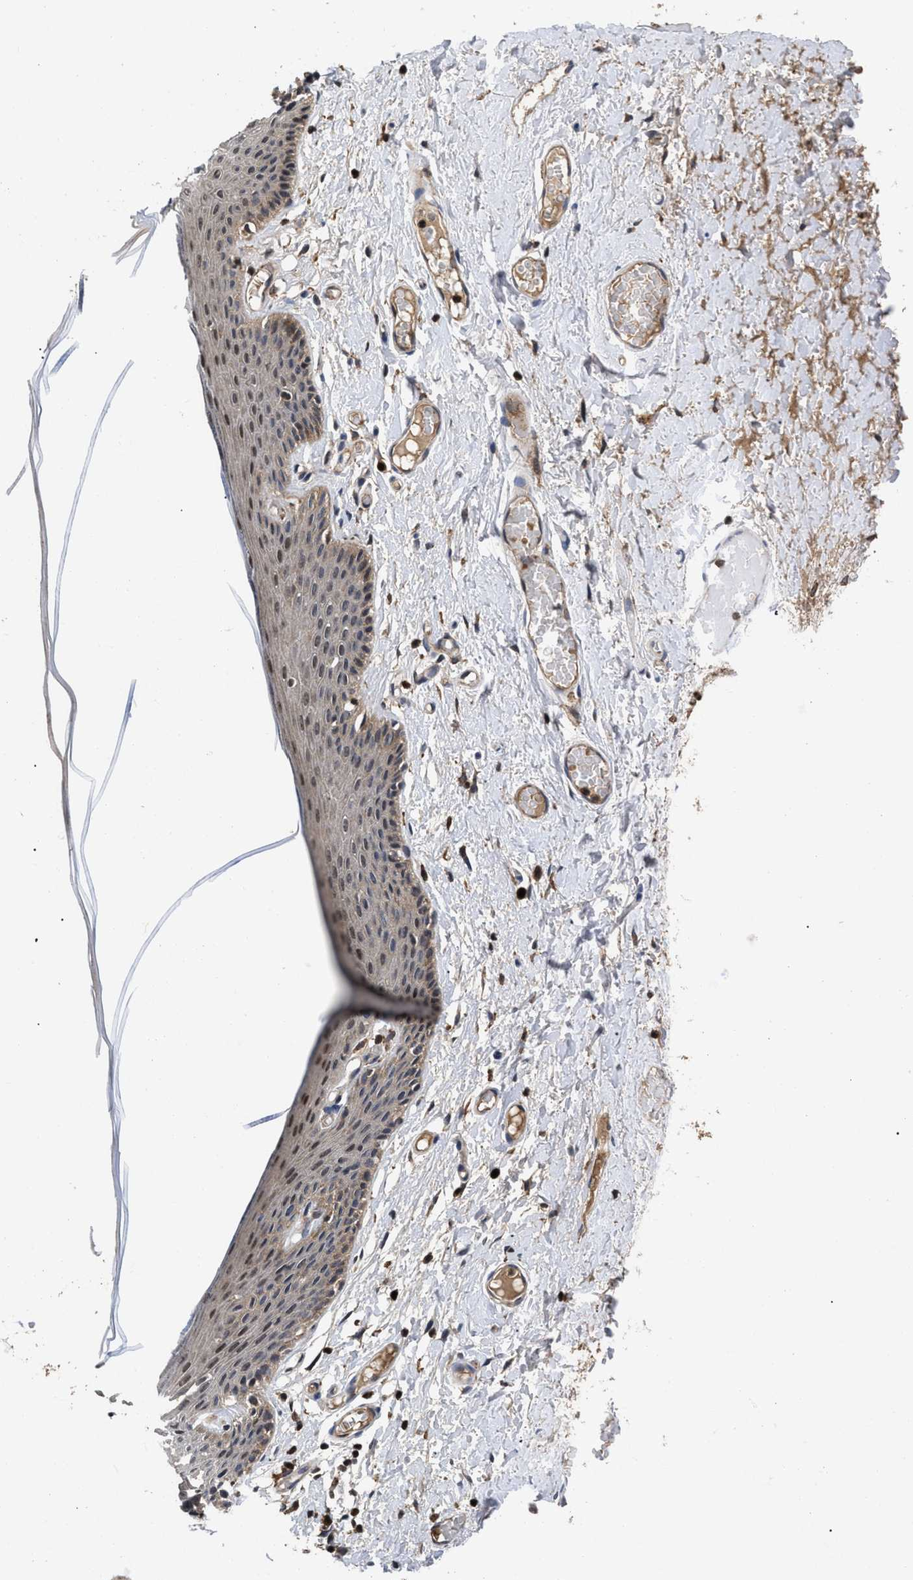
{"staining": {"intensity": "moderate", "quantity": ">75%", "location": "cytoplasmic/membranous,nuclear"}, "tissue": "skin", "cell_type": "Epidermal cells", "image_type": "normal", "snomed": [{"axis": "morphology", "description": "Normal tissue, NOS"}, {"axis": "topography", "description": "Vulva"}], "caption": "High-magnification brightfield microscopy of normal skin stained with DAB (brown) and counterstained with hematoxylin (blue). epidermal cells exhibit moderate cytoplasmic/membranous,nuclear positivity is appreciated in about>75% of cells. (DAB IHC with brightfield microscopy, high magnification).", "gene": "FAM200A", "patient": {"sex": "female", "age": 54}}